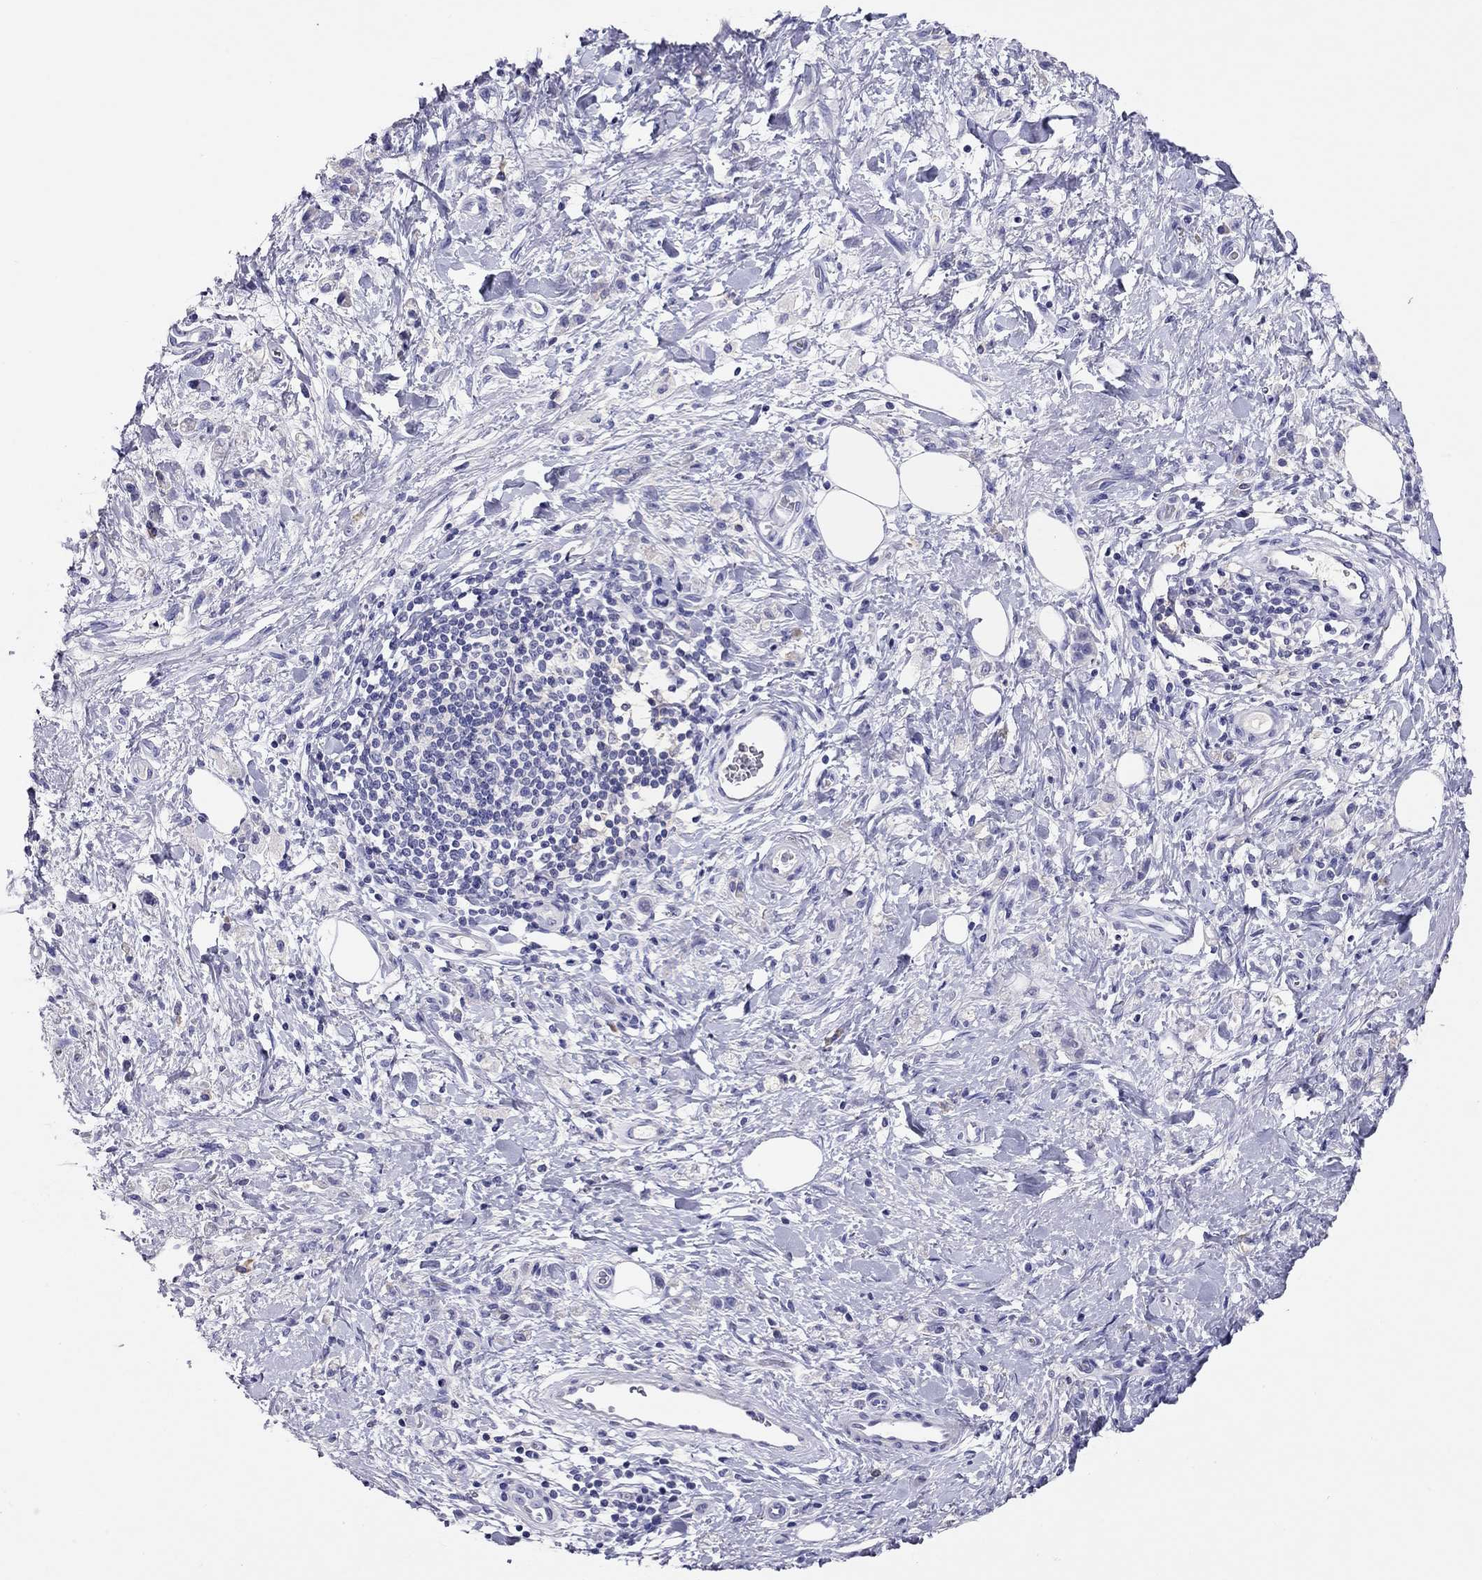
{"staining": {"intensity": "negative", "quantity": "none", "location": "none"}, "tissue": "stomach cancer", "cell_type": "Tumor cells", "image_type": "cancer", "snomed": [{"axis": "morphology", "description": "Adenocarcinoma, NOS"}, {"axis": "topography", "description": "Stomach"}], "caption": "Adenocarcinoma (stomach) stained for a protein using immunohistochemistry shows no staining tumor cells.", "gene": "CALHM1", "patient": {"sex": "male", "age": 77}}